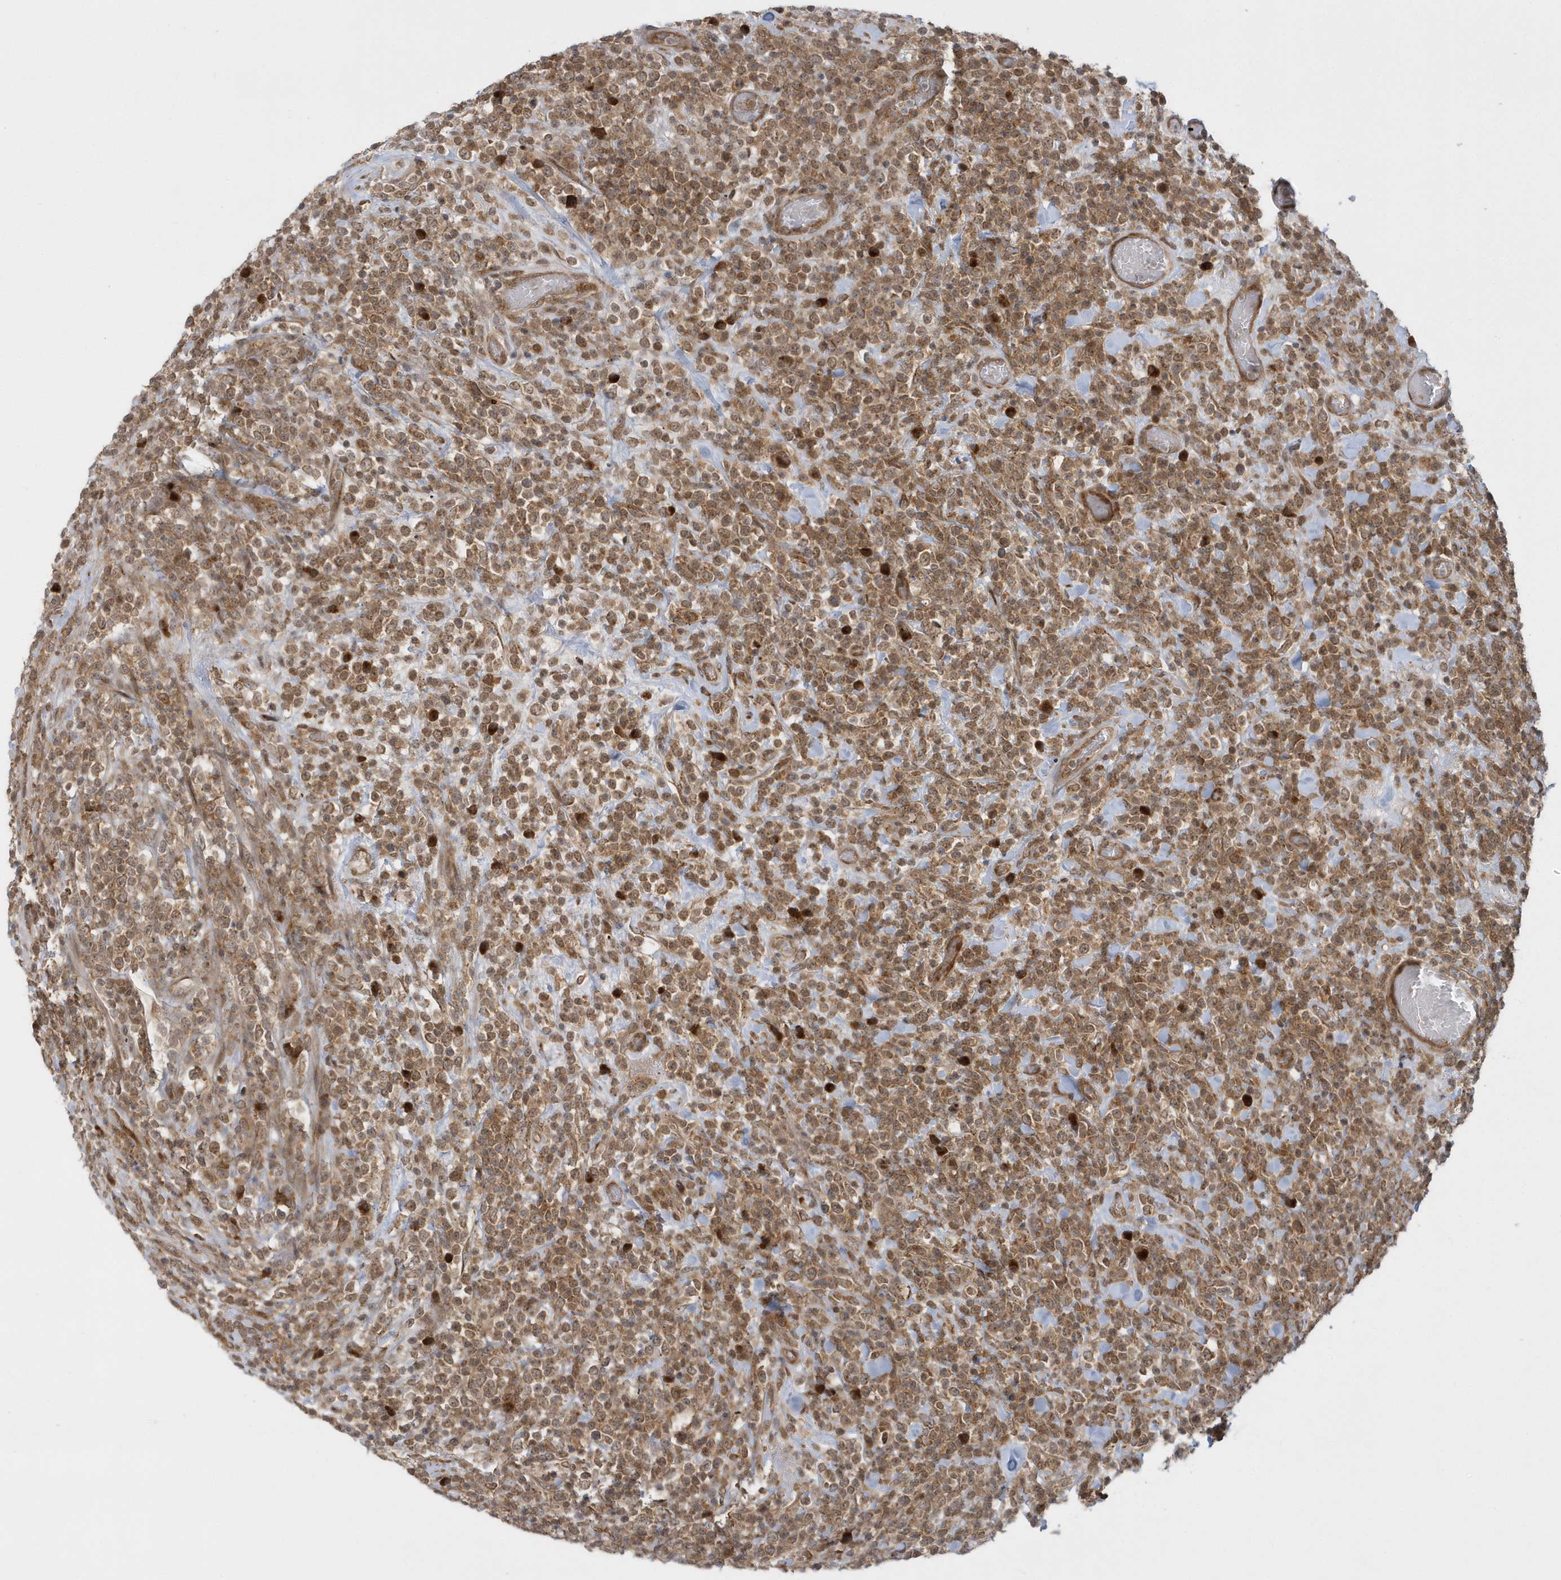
{"staining": {"intensity": "moderate", "quantity": ">75%", "location": "cytoplasmic/membranous"}, "tissue": "lymphoma", "cell_type": "Tumor cells", "image_type": "cancer", "snomed": [{"axis": "morphology", "description": "Malignant lymphoma, non-Hodgkin's type, High grade"}, {"axis": "topography", "description": "Colon"}], "caption": "IHC of high-grade malignant lymphoma, non-Hodgkin's type demonstrates medium levels of moderate cytoplasmic/membranous staining in about >75% of tumor cells.", "gene": "ATG4A", "patient": {"sex": "female", "age": 53}}